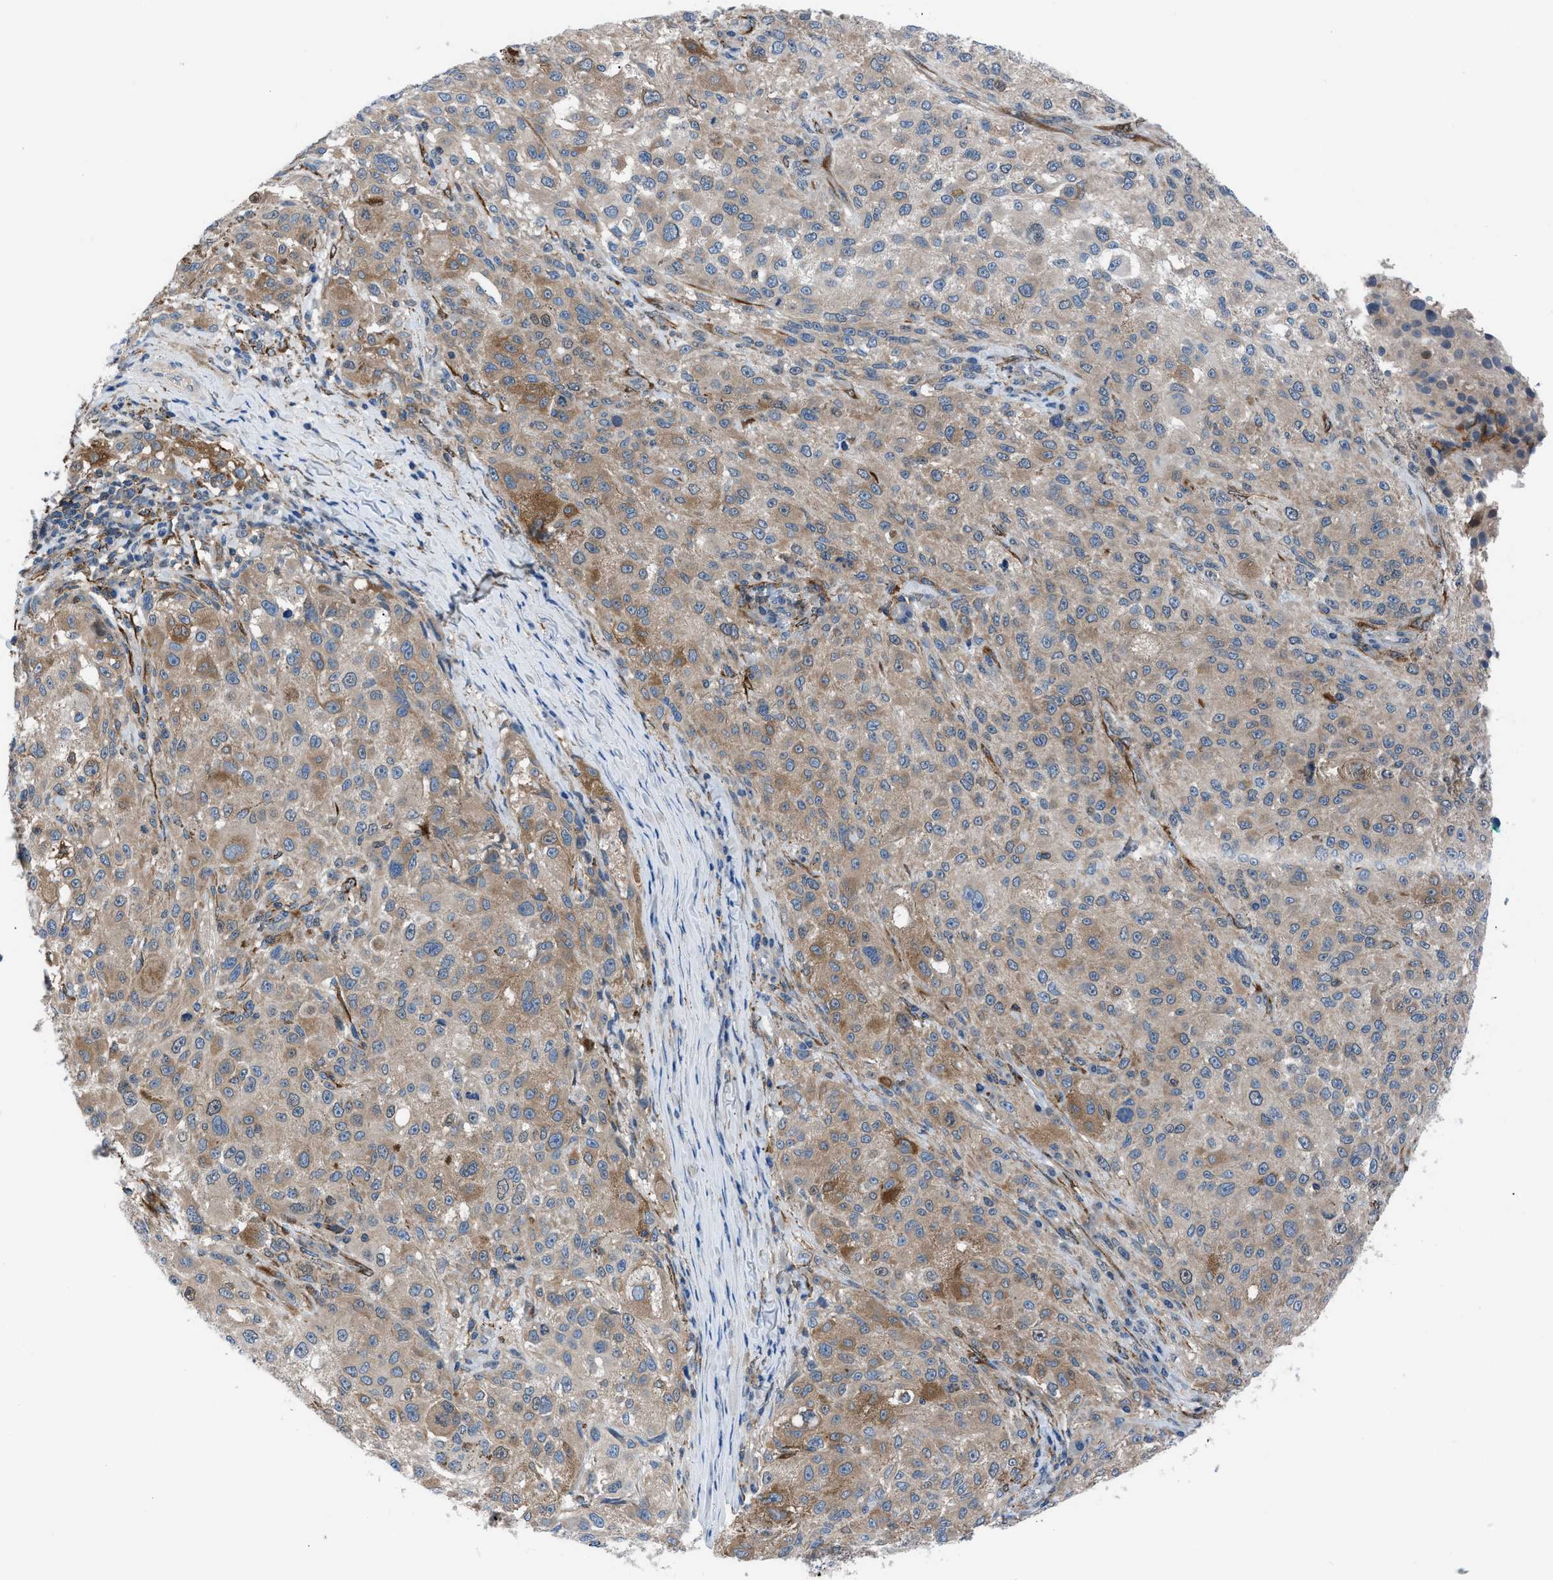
{"staining": {"intensity": "weak", "quantity": ">75%", "location": "cytoplasmic/membranous"}, "tissue": "melanoma", "cell_type": "Tumor cells", "image_type": "cancer", "snomed": [{"axis": "morphology", "description": "Necrosis, NOS"}, {"axis": "morphology", "description": "Malignant melanoma, NOS"}, {"axis": "topography", "description": "Skin"}], "caption": "This is a histology image of IHC staining of melanoma, which shows weak staining in the cytoplasmic/membranous of tumor cells.", "gene": "TMEM45B", "patient": {"sex": "female", "age": 87}}